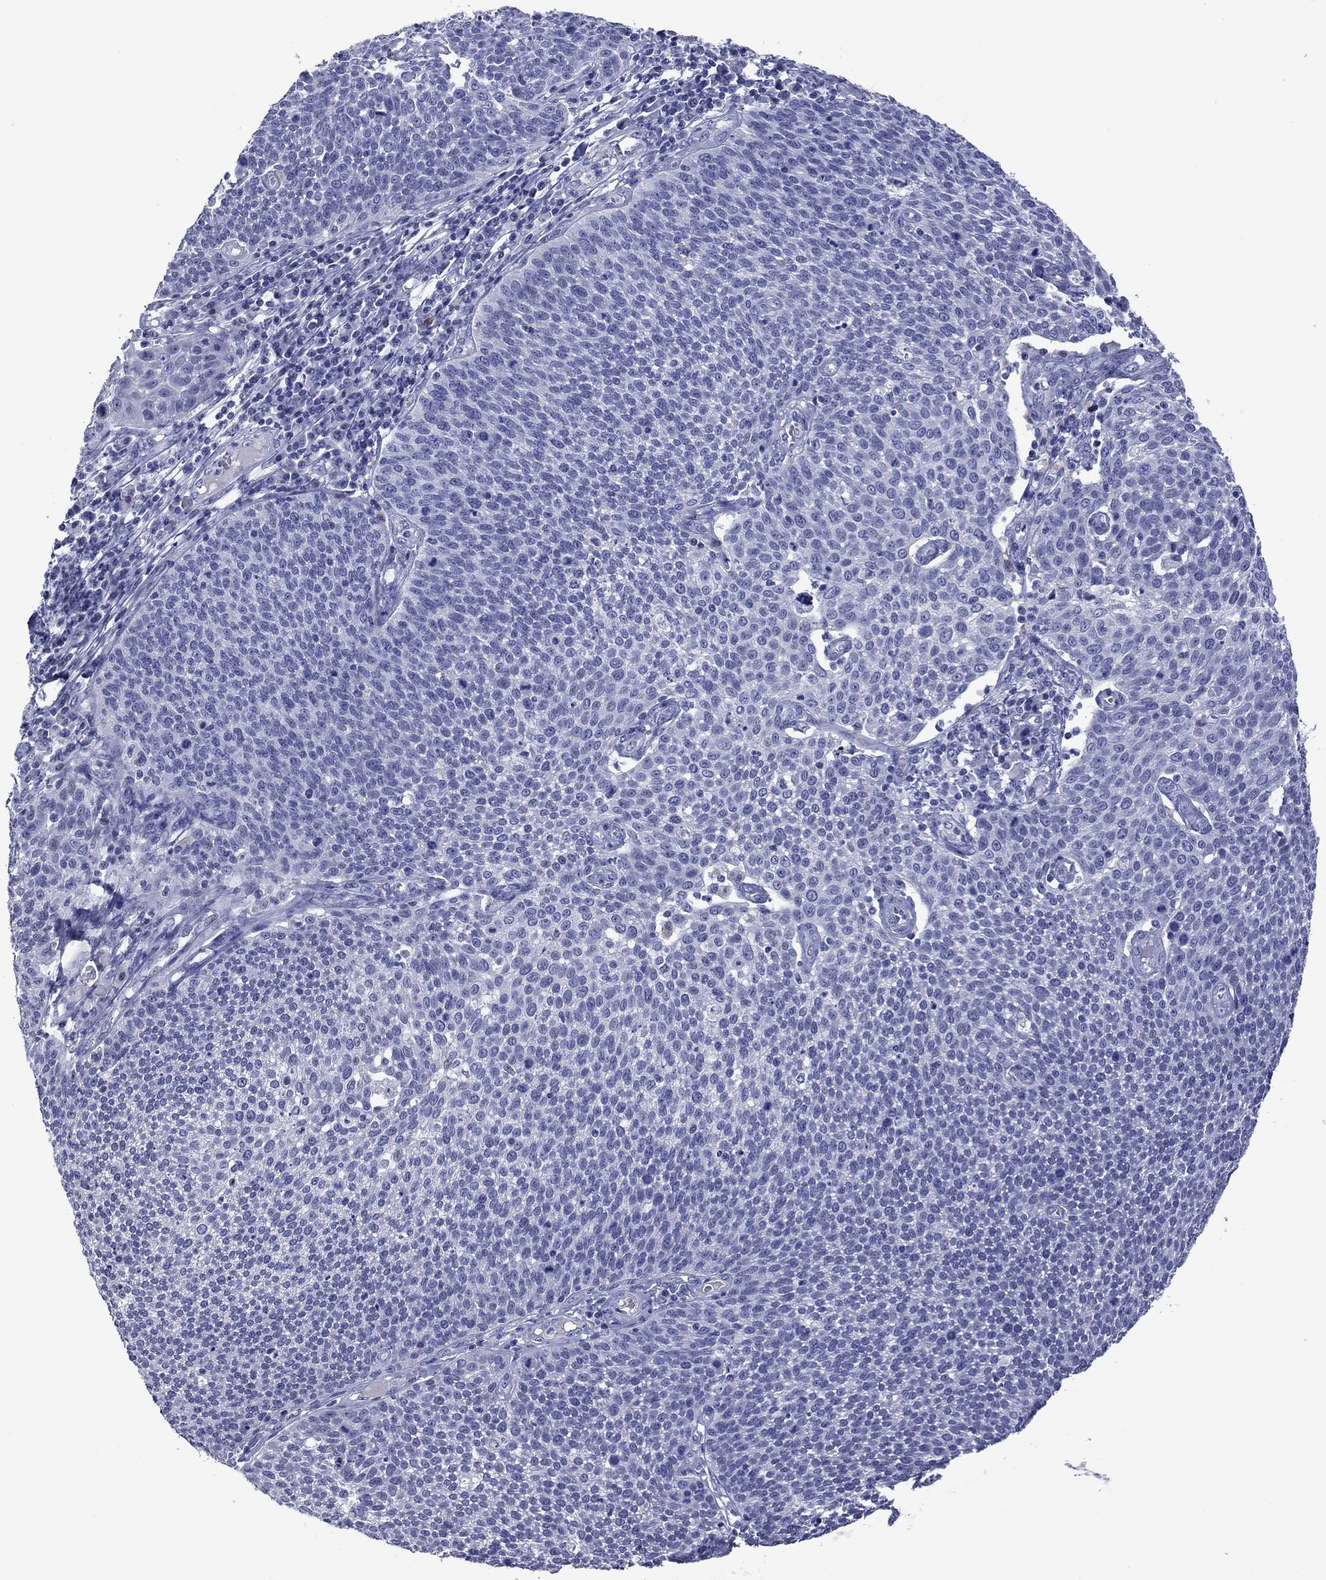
{"staining": {"intensity": "negative", "quantity": "none", "location": "none"}, "tissue": "cervical cancer", "cell_type": "Tumor cells", "image_type": "cancer", "snomed": [{"axis": "morphology", "description": "Squamous cell carcinoma, NOS"}, {"axis": "topography", "description": "Cervix"}], "caption": "Tumor cells show no significant positivity in cervical cancer. The staining is performed using DAB brown chromogen with nuclei counter-stained in using hematoxylin.", "gene": "PIWIL1", "patient": {"sex": "female", "age": 34}}